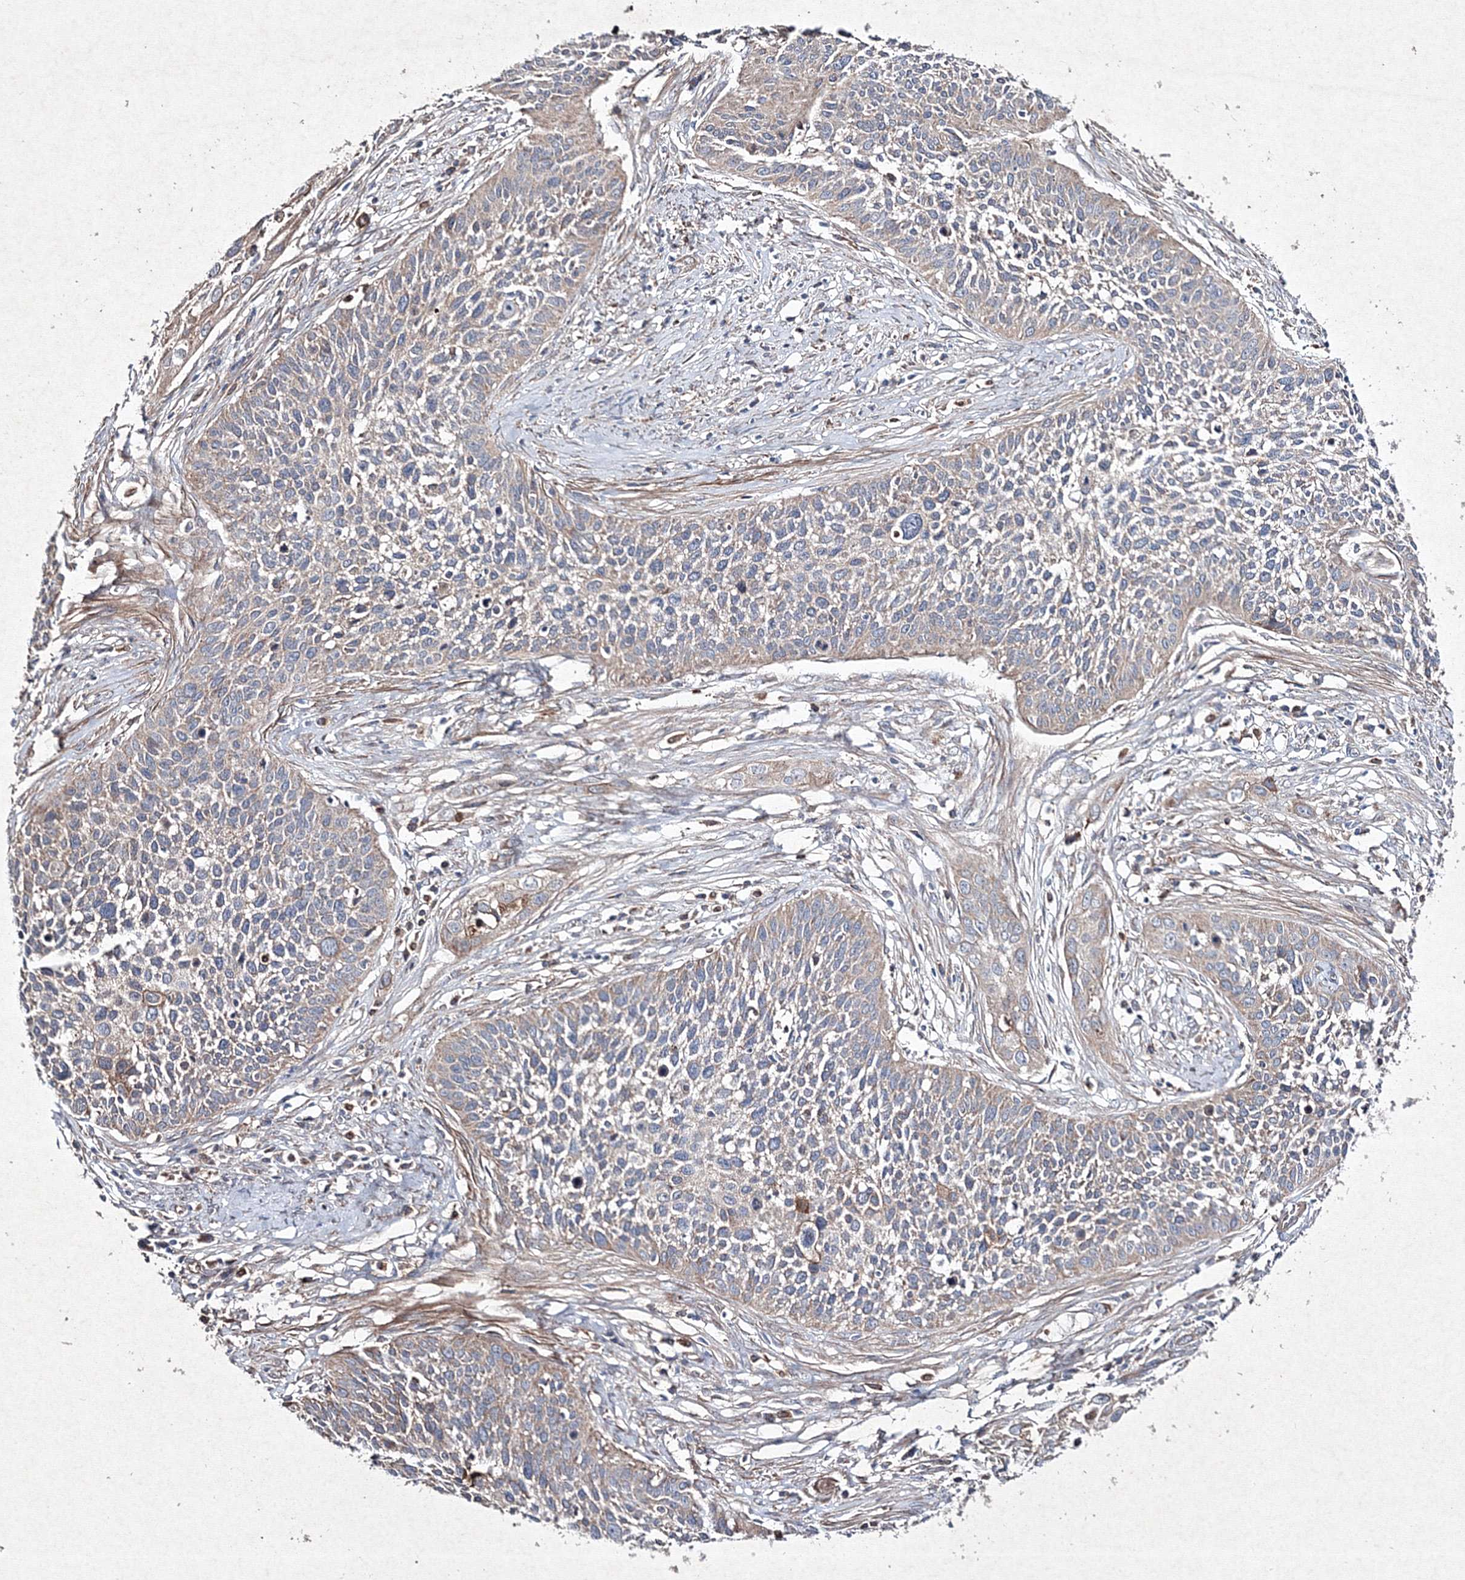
{"staining": {"intensity": "moderate", "quantity": "25%-75%", "location": "cytoplasmic/membranous"}, "tissue": "cervical cancer", "cell_type": "Tumor cells", "image_type": "cancer", "snomed": [{"axis": "morphology", "description": "Squamous cell carcinoma, NOS"}, {"axis": "topography", "description": "Cervix"}], "caption": "Cervical cancer (squamous cell carcinoma) stained with a brown dye displays moderate cytoplasmic/membranous positive expression in about 25%-75% of tumor cells.", "gene": "GFM1", "patient": {"sex": "female", "age": 34}}